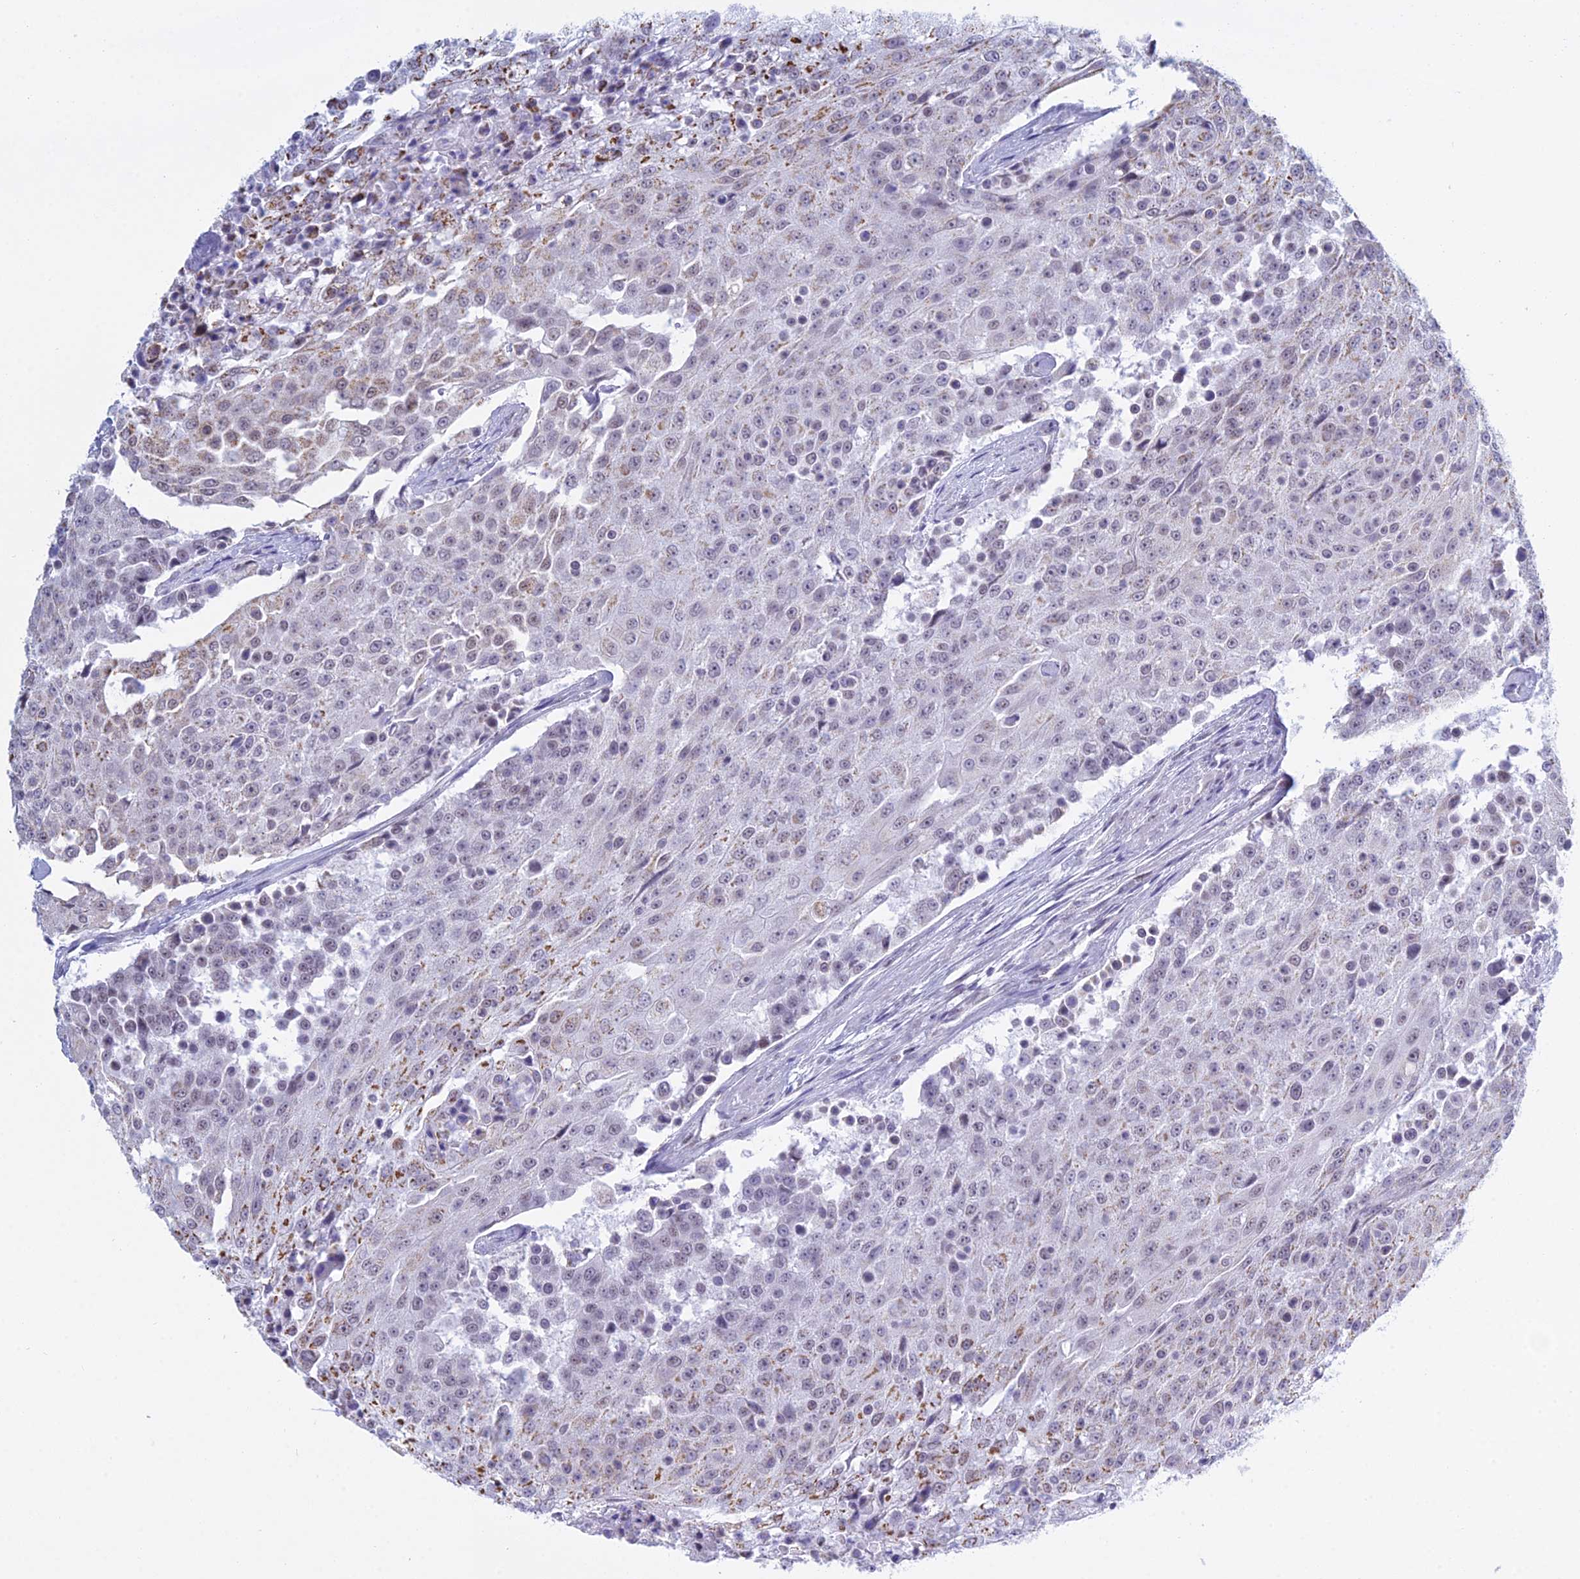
{"staining": {"intensity": "weak", "quantity": "<25%", "location": "cytoplasmic/membranous,nuclear"}, "tissue": "urothelial cancer", "cell_type": "Tumor cells", "image_type": "cancer", "snomed": [{"axis": "morphology", "description": "Urothelial carcinoma, High grade"}, {"axis": "topography", "description": "Urinary bladder"}], "caption": "Immunohistochemistry micrograph of neoplastic tissue: high-grade urothelial carcinoma stained with DAB (3,3'-diaminobenzidine) exhibits no significant protein expression in tumor cells.", "gene": "KLF14", "patient": {"sex": "female", "age": 63}}